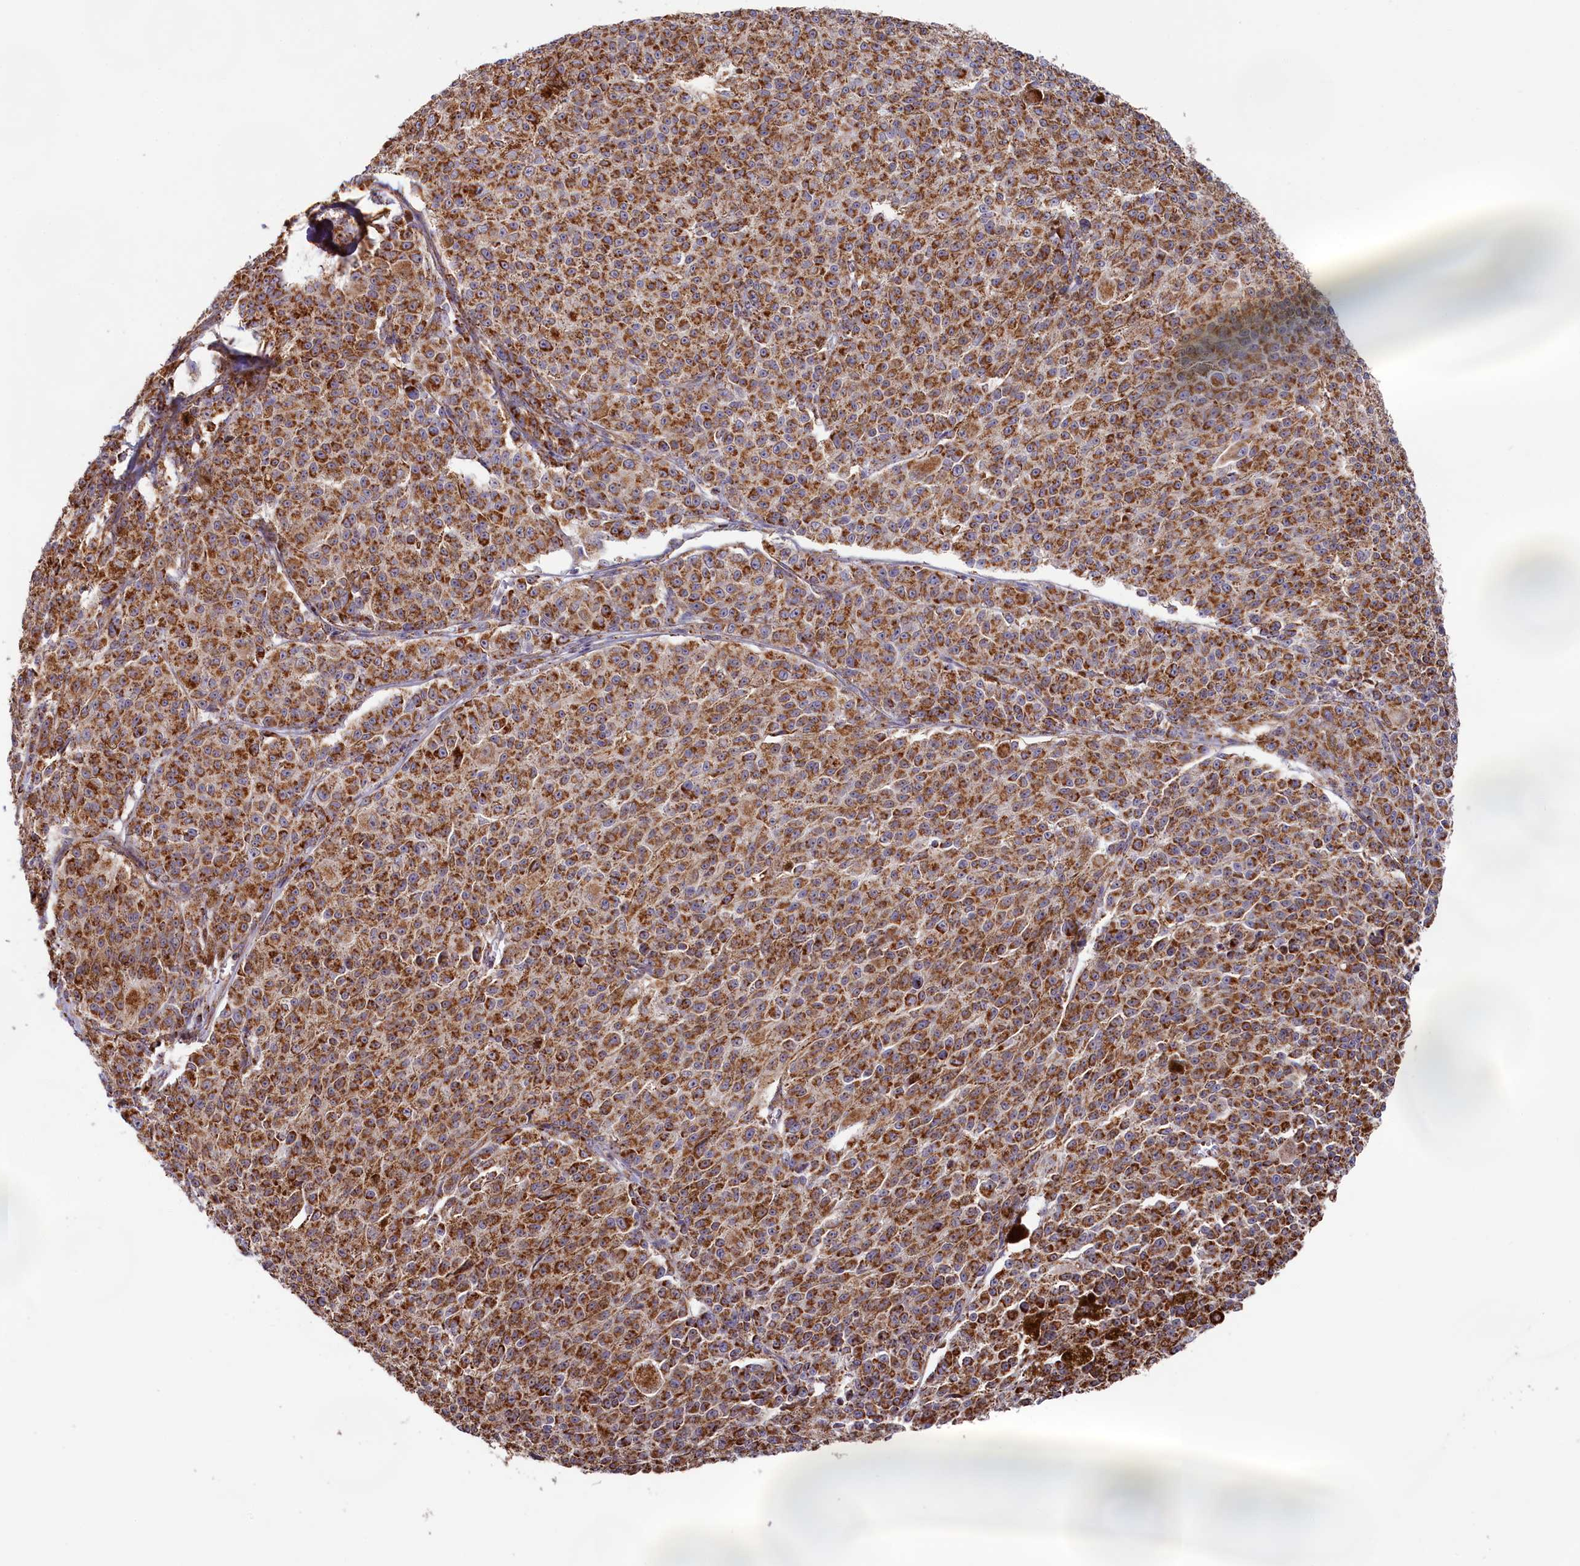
{"staining": {"intensity": "strong", "quantity": ">75%", "location": "cytoplasmic/membranous"}, "tissue": "melanoma", "cell_type": "Tumor cells", "image_type": "cancer", "snomed": [{"axis": "morphology", "description": "Malignant melanoma, NOS"}, {"axis": "topography", "description": "Skin"}], "caption": "Protein staining shows strong cytoplasmic/membranous positivity in approximately >75% of tumor cells in malignant melanoma.", "gene": "MACROD1", "patient": {"sex": "female", "age": 52}}